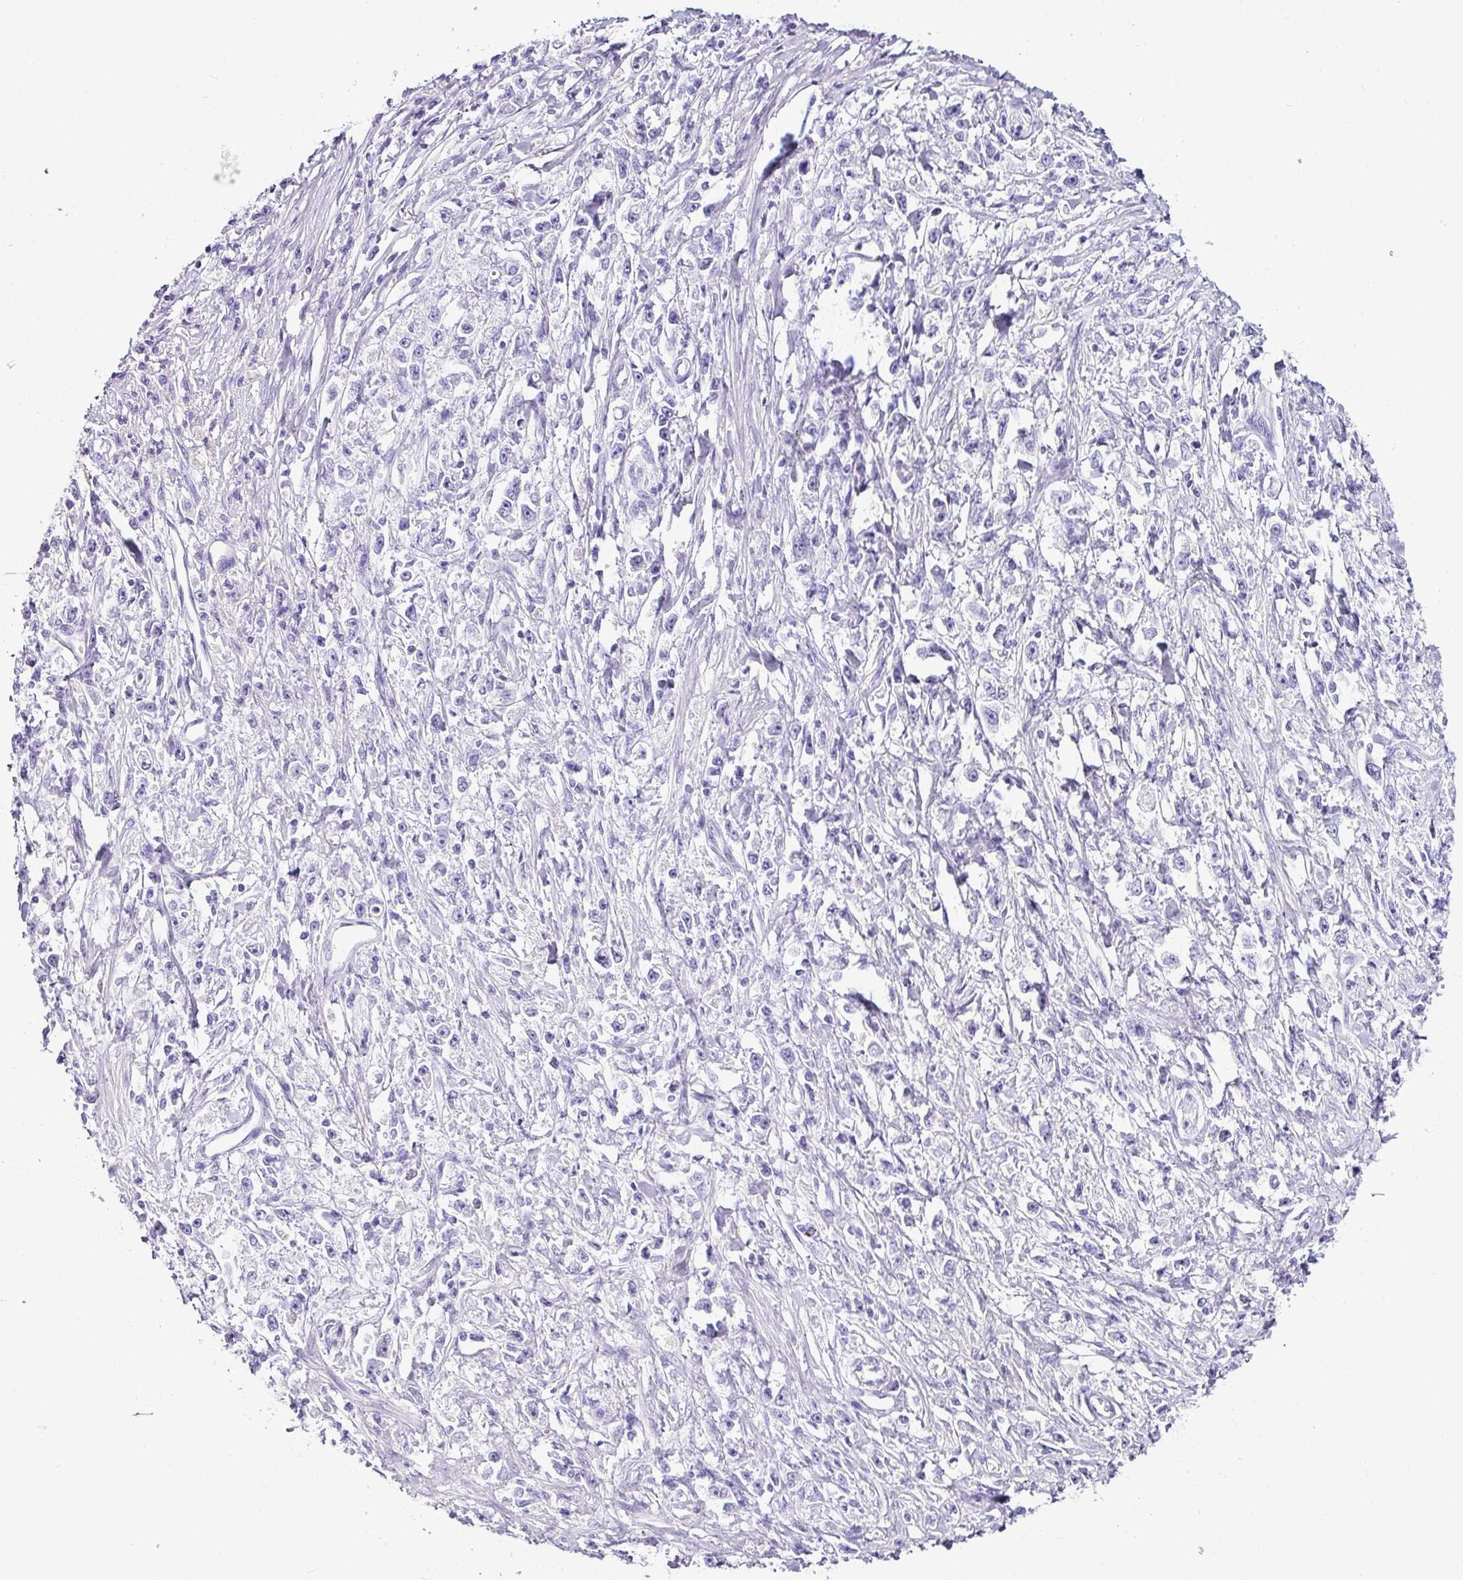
{"staining": {"intensity": "negative", "quantity": "none", "location": "none"}, "tissue": "stomach cancer", "cell_type": "Tumor cells", "image_type": "cancer", "snomed": [{"axis": "morphology", "description": "Adenocarcinoma, NOS"}, {"axis": "topography", "description": "Stomach"}], "caption": "Immunohistochemical staining of stomach adenocarcinoma reveals no significant positivity in tumor cells.", "gene": "NAPSA", "patient": {"sex": "female", "age": 59}}